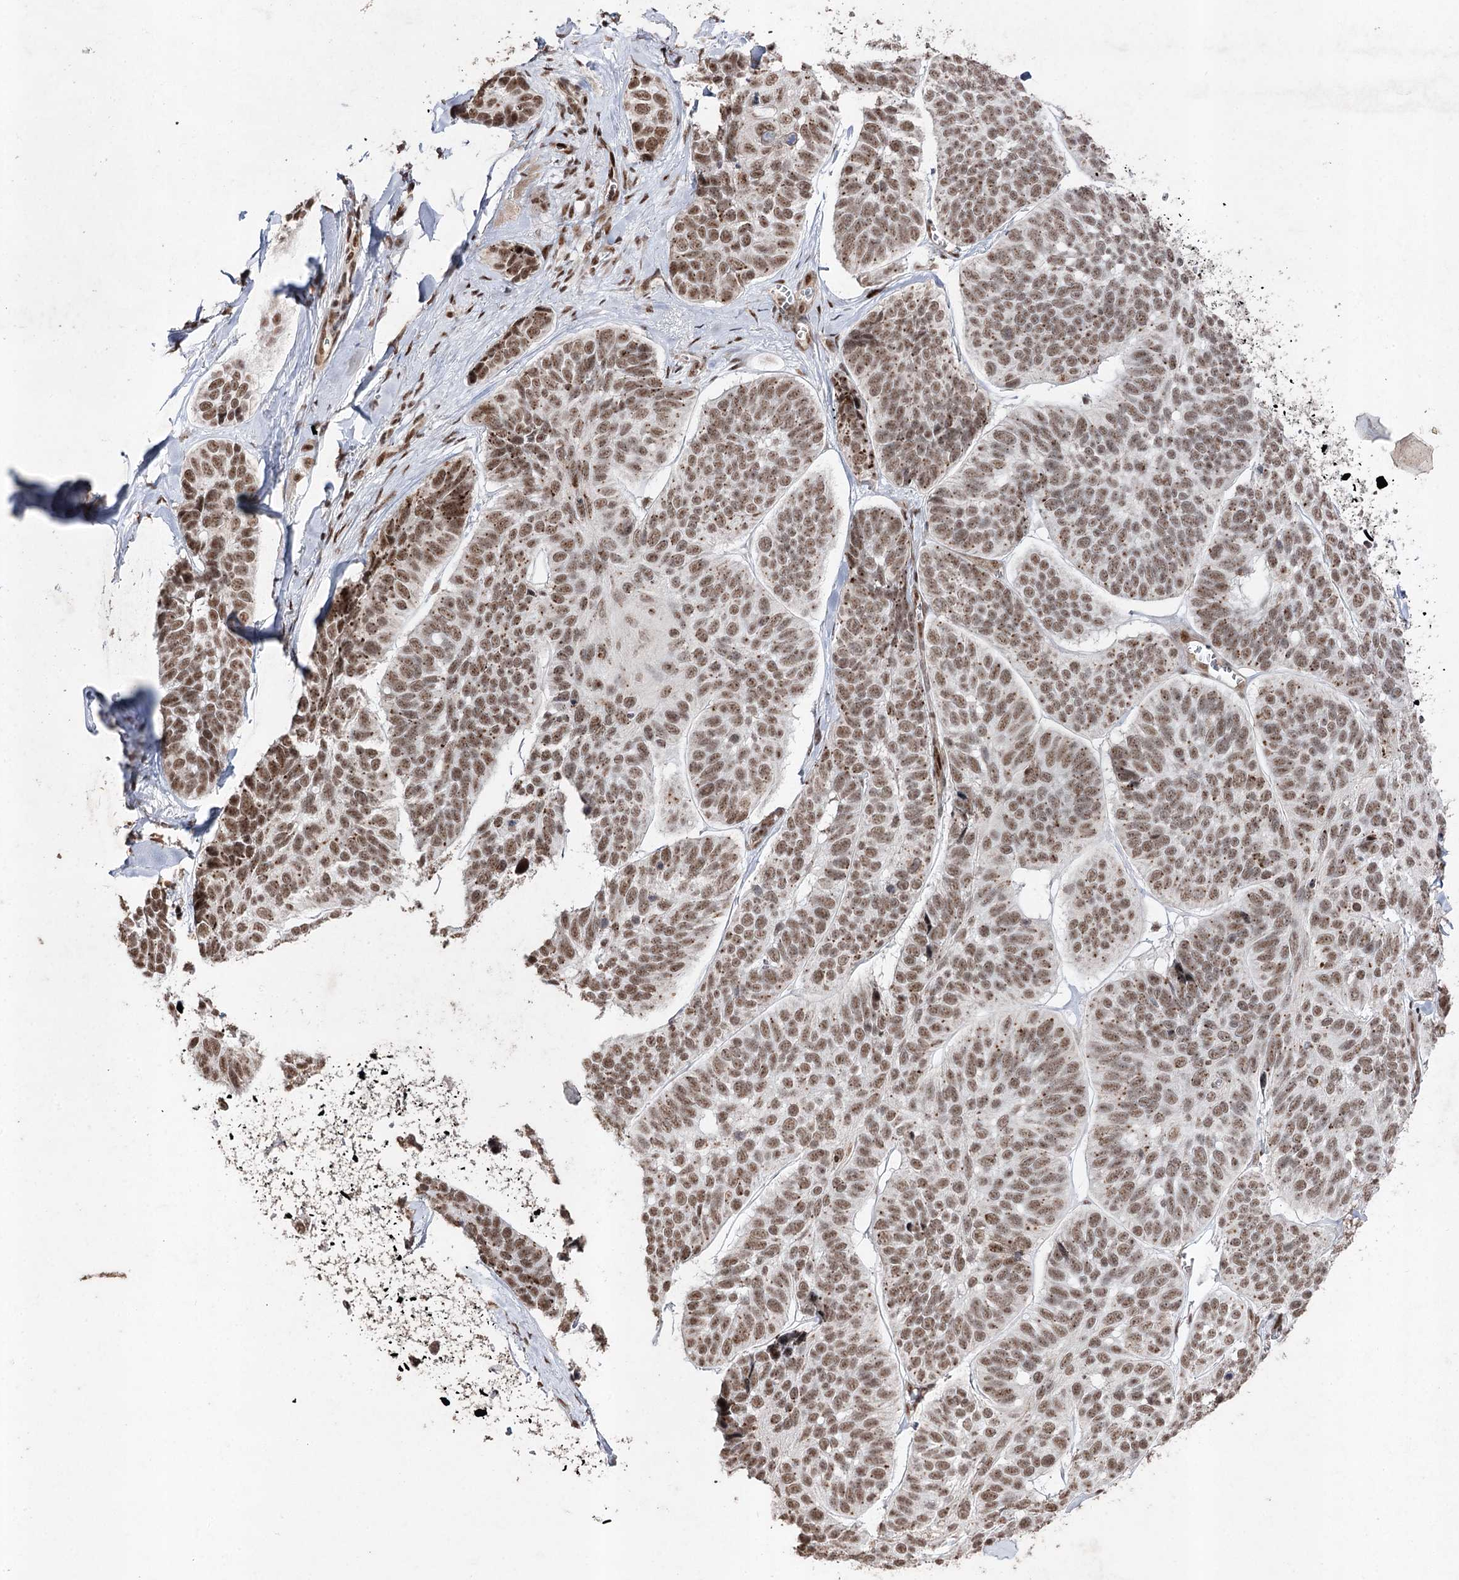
{"staining": {"intensity": "moderate", "quantity": ">75%", "location": "nuclear"}, "tissue": "skin cancer", "cell_type": "Tumor cells", "image_type": "cancer", "snomed": [{"axis": "morphology", "description": "Basal cell carcinoma"}, {"axis": "topography", "description": "Skin"}], "caption": "Immunohistochemistry (IHC) (DAB (3,3'-diaminobenzidine)) staining of skin basal cell carcinoma exhibits moderate nuclear protein expression in about >75% of tumor cells.", "gene": "PDCD4", "patient": {"sex": "male", "age": 62}}